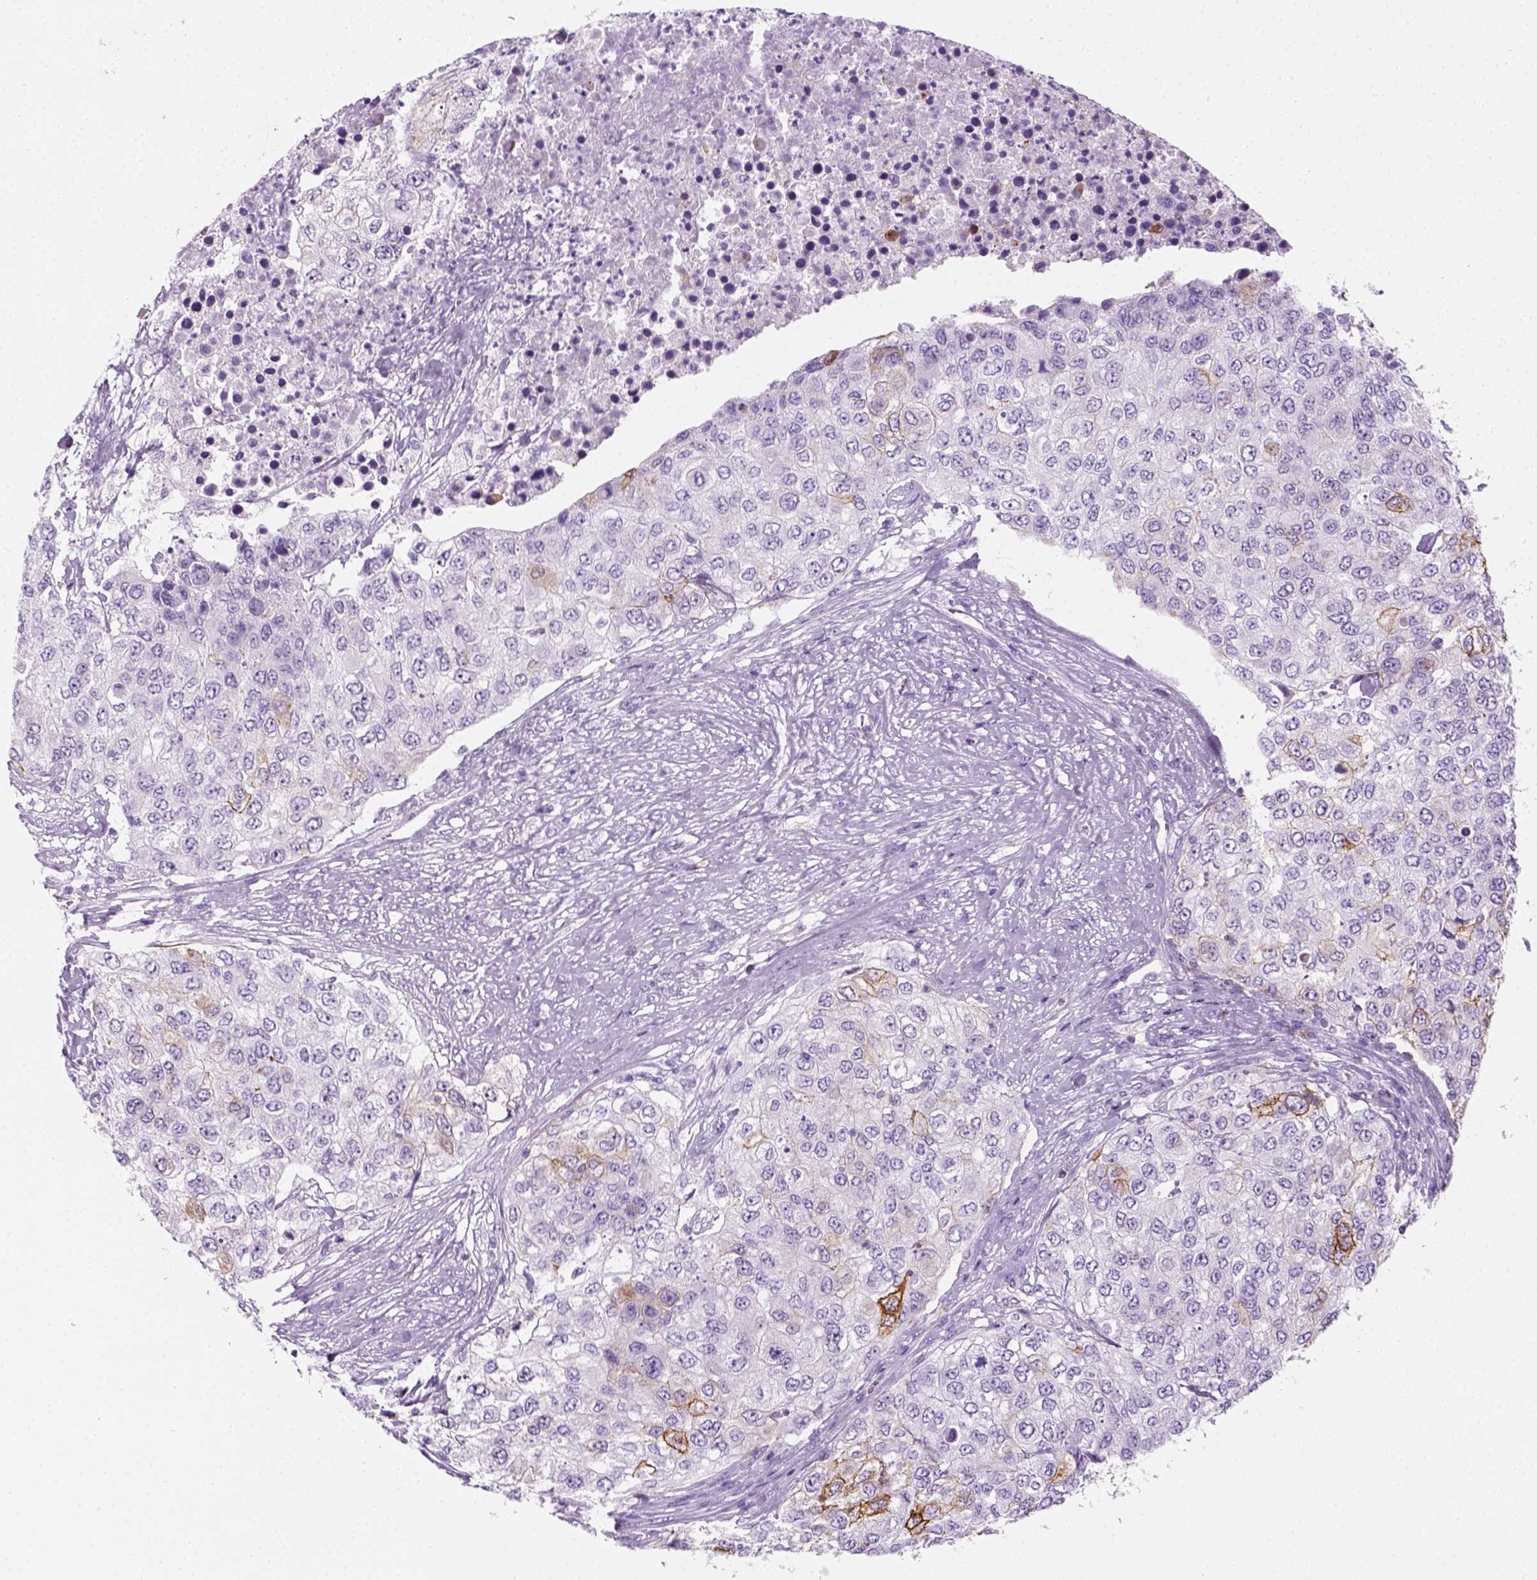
{"staining": {"intensity": "strong", "quantity": "<25%", "location": "cytoplasmic/membranous"}, "tissue": "urothelial cancer", "cell_type": "Tumor cells", "image_type": "cancer", "snomed": [{"axis": "morphology", "description": "Urothelial carcinoma, High grade"}, {"axis": "topography", "description": "Urinary bladder"}], "caption": "Immunohistochemistry (IHC) (DAB) staining of high-grade urothelial carcinoma demonstrates strong cytoplasmic/membranous protein expression in about <25% of tumor cells.", "gene": "AQP3", "patient": {"sex": "female", "age": 78}}